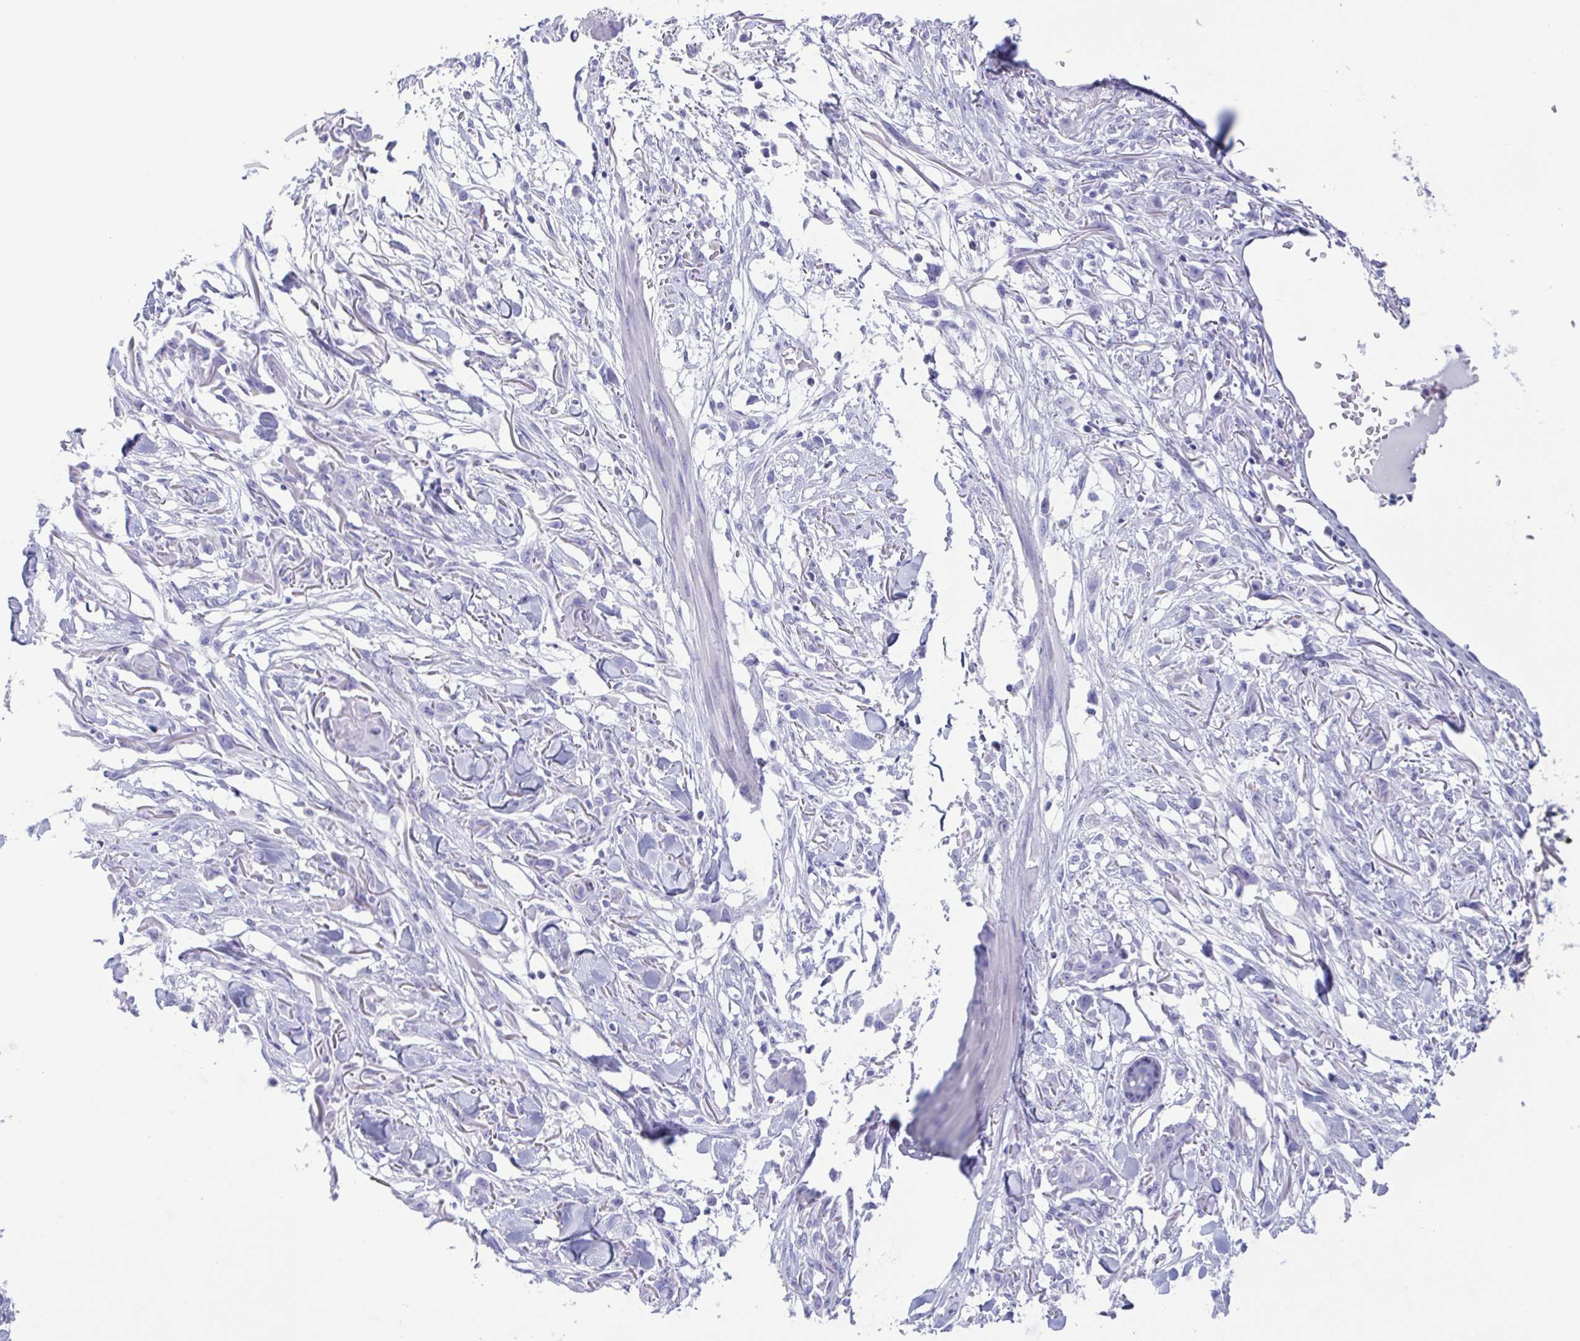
{"staining": {"intensity": "negative", "quantity": "none", "location": "none"}, "tissue": "skin cancer", "cell_type": "Tumor cells", "image_type": "cancer", "snomed": [{"axis": "morphology", "description": "Squamous cell carcinoma, NOS"}, {"axis": "topography", "description": "Skin"}], "caption": "Tumor cells show no significant protein positivity in skin cancer (squamous cell carcinoma).", "gene": "TSPY2", "patient": {"sex": "female", "age": 59}}